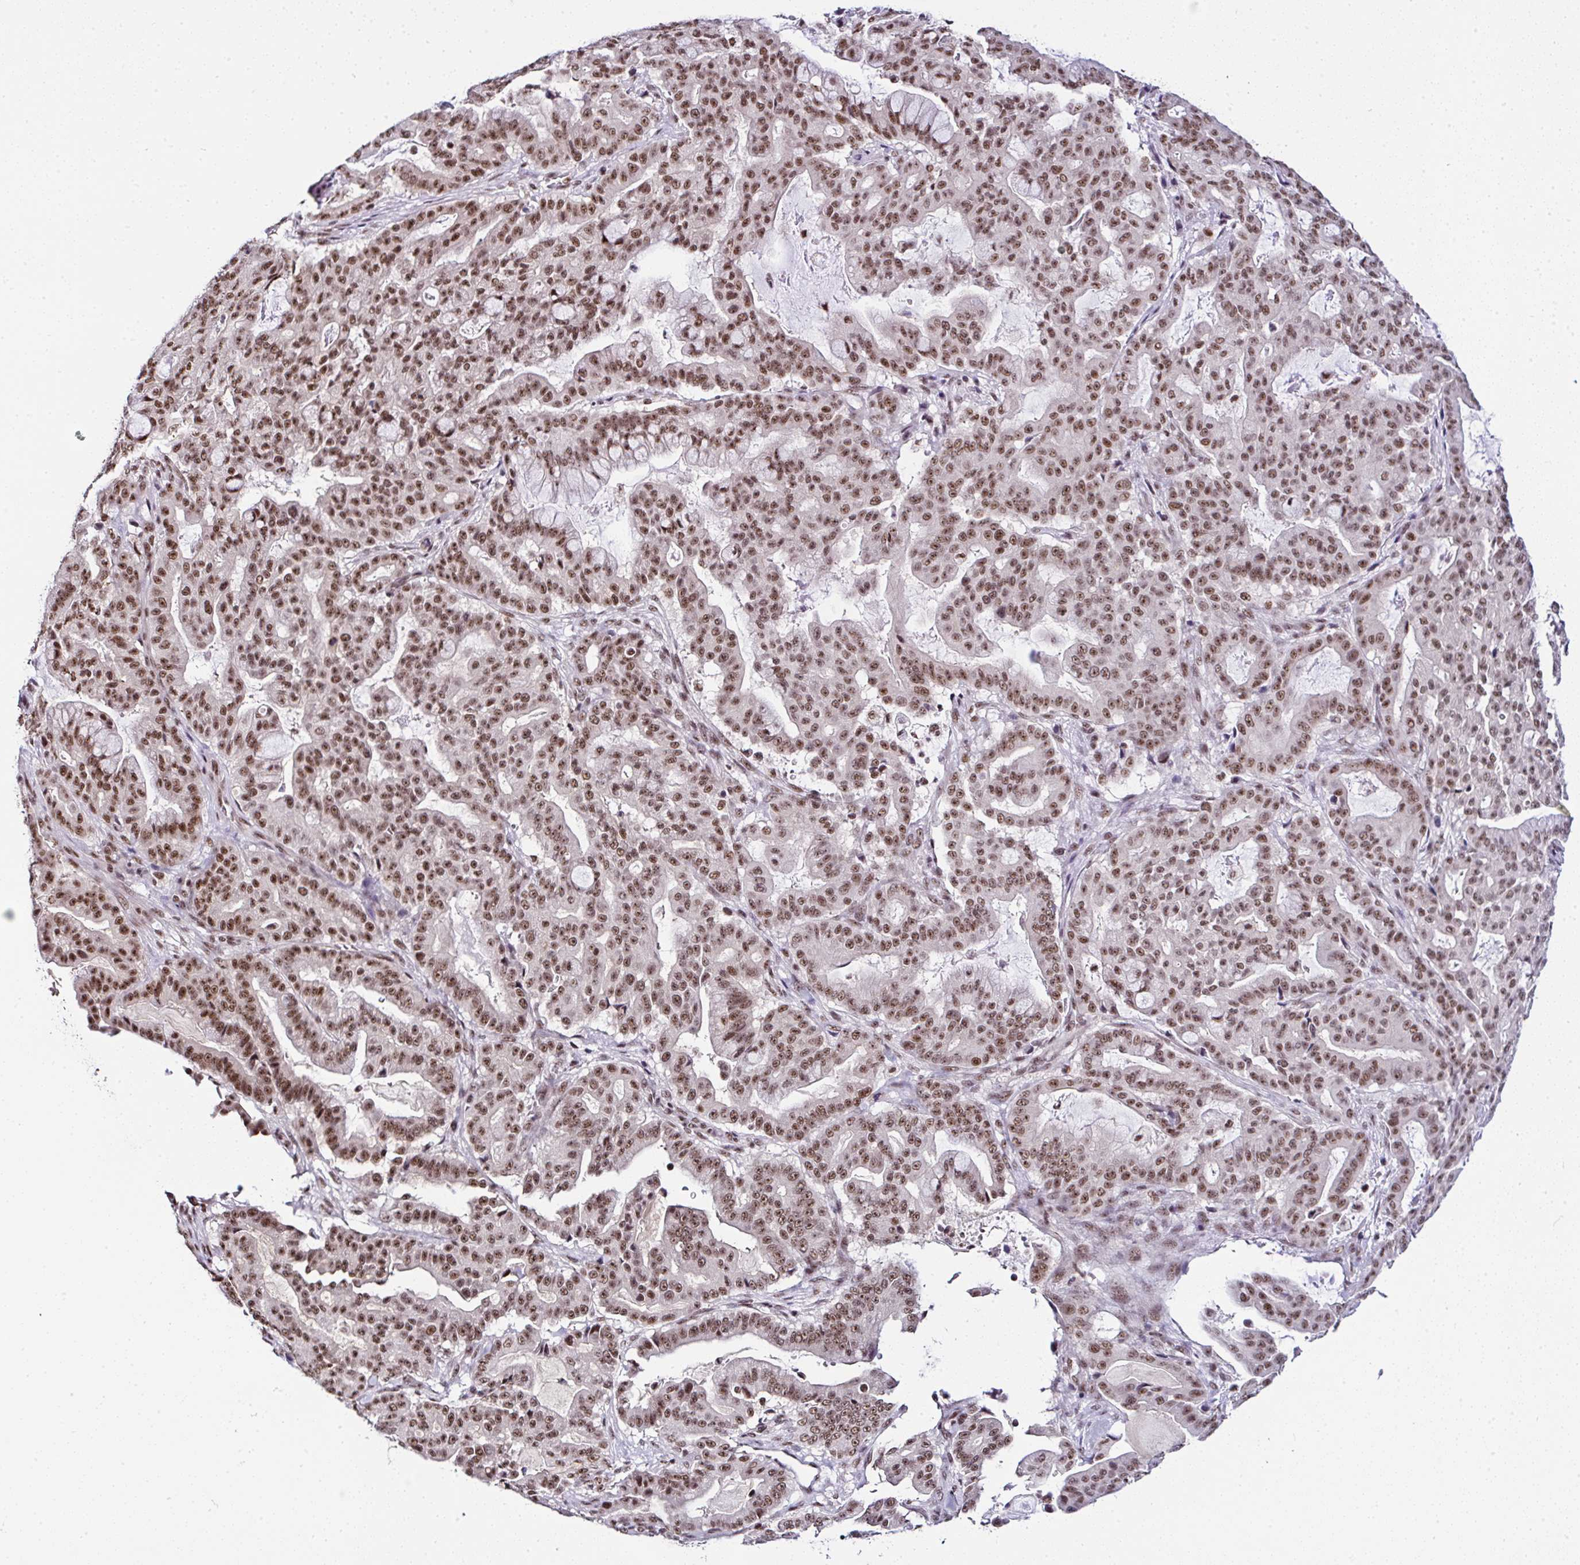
{"staining": {"intensity": "moderate", "quantity": ">75%", "location": "nuclear"}, "tissue": "pancreatic cancer", "cell_type": "Tumor cells", "image_type": "cancer", "snomed": [{"axis": "morphology", "description": "Adenocarcinoma, NOS"}, {"axis": "topography", "description": "Pancreas"}], "caption": "IHC photomicrograph of neoplastic tissue: pancreatic cancer stained using IHC shows medium levels of moderate protein expression localized specifically in the nuclear of tumor cells, appearing as a nuclear brown color.", "gene": "PTPN2", "patient": {"sex": "male", "age": 63}}